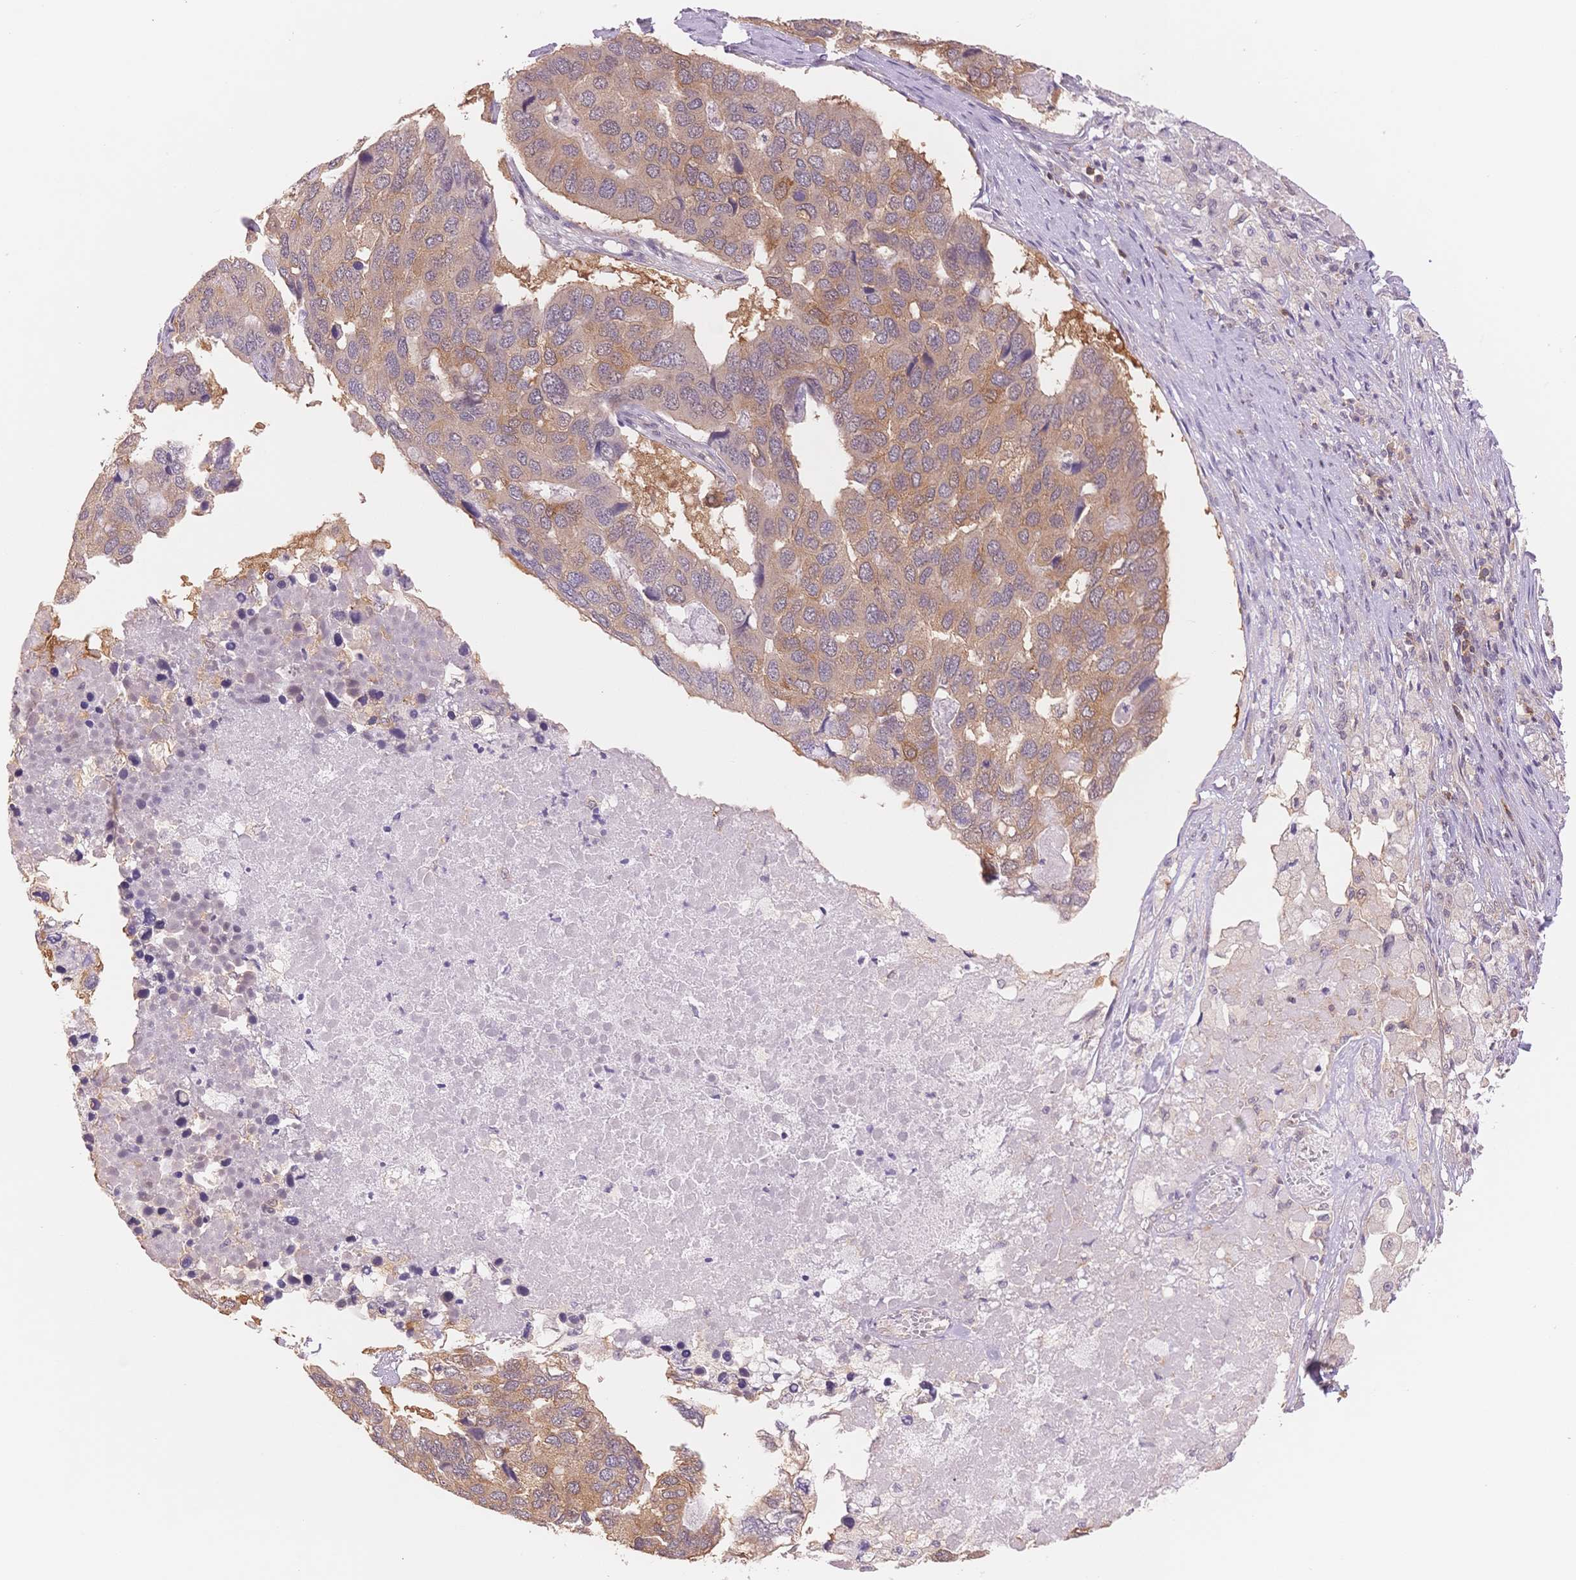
{"staining": {"intensity": "moderate", "quantity": ">75%", "location": "cytoplasmic/membranous"}, "tissue": "pancreatic cancer", "cell_type": "Tumor cells", "image_type": "cancer", "snomed": [{"axis": "morphology", "description": "Adenocarcinoma, NOS"}, {"axis": "topography", "description": "Pancreas"}], "caption": "IHC photomicrograph of neoplastic tissue: human pancreatic cancer stained using immunohistochemistry exhibits medium levels of moderate protein expression localized specifically in the cytoplasmic/membranous of tumor cells, appearing as a cytoplasmic/membranous brown color.", "gene": "STK39", "patient": {"sex": "male", "age": 50}}